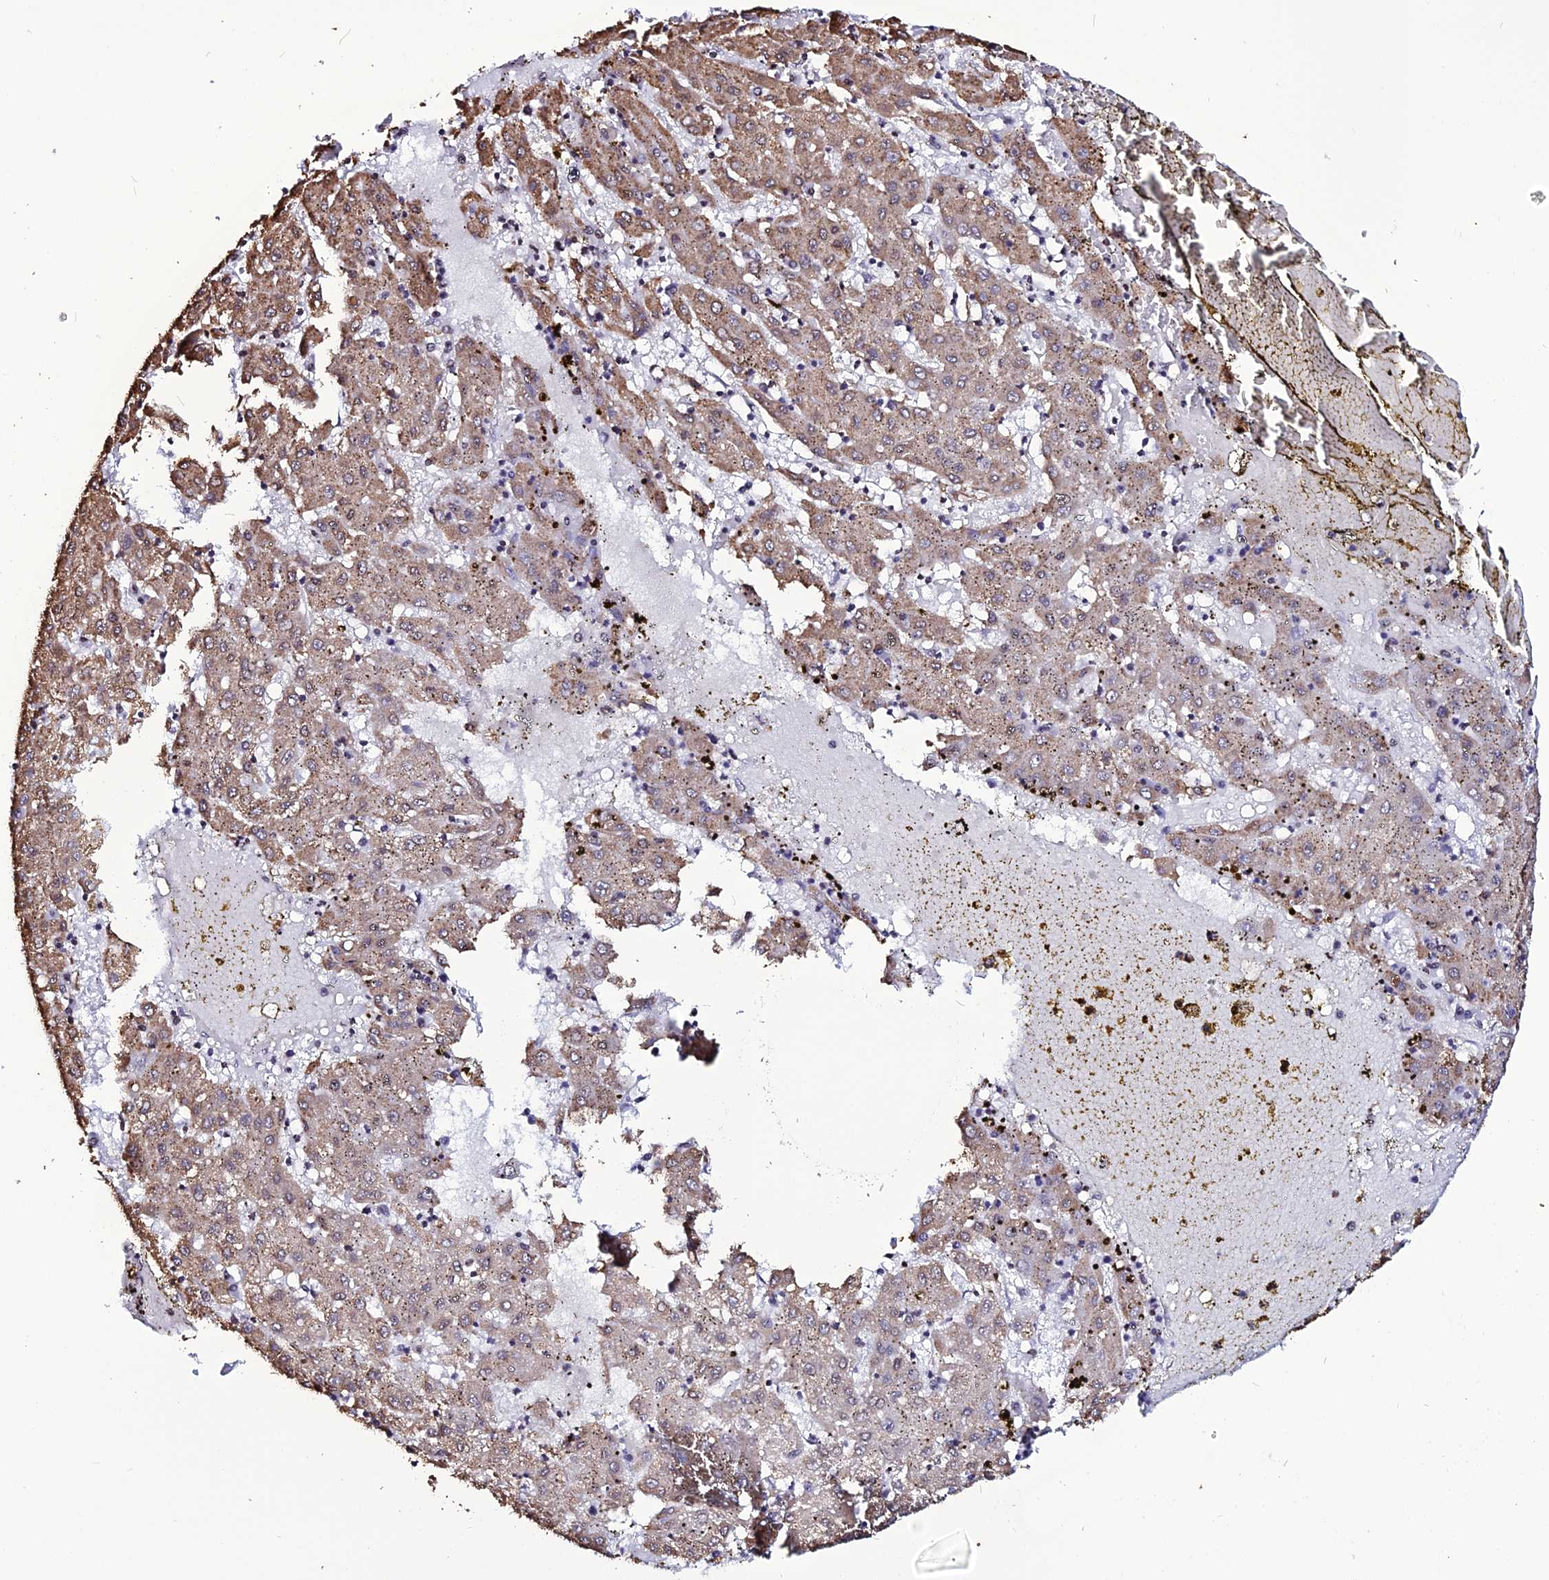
{"staining": {"intensity": "moderate", "quantity": ">75%", "location": "cytoplasmic/membranous"}, "tissue": "liver cancer", "cell_type": "Tumor cells", "image_type": "cancer", "snomed": [{"axis": "morphology", "description": "Carcinoma, Hepatocellular, NOS"}, {"axis": "topography", "description": "Liver"}], "caption": "This histopathology image exhibits liver cancer stained with immunohistochemistry to label a protein in brown. The cytoplasmic/membranous of tumor cells show moderate positivity for the protein. Nuclei are counter-stained blue.", "gene": "MACROH2A2", "patient": {"sex": "male", "age": 72}}